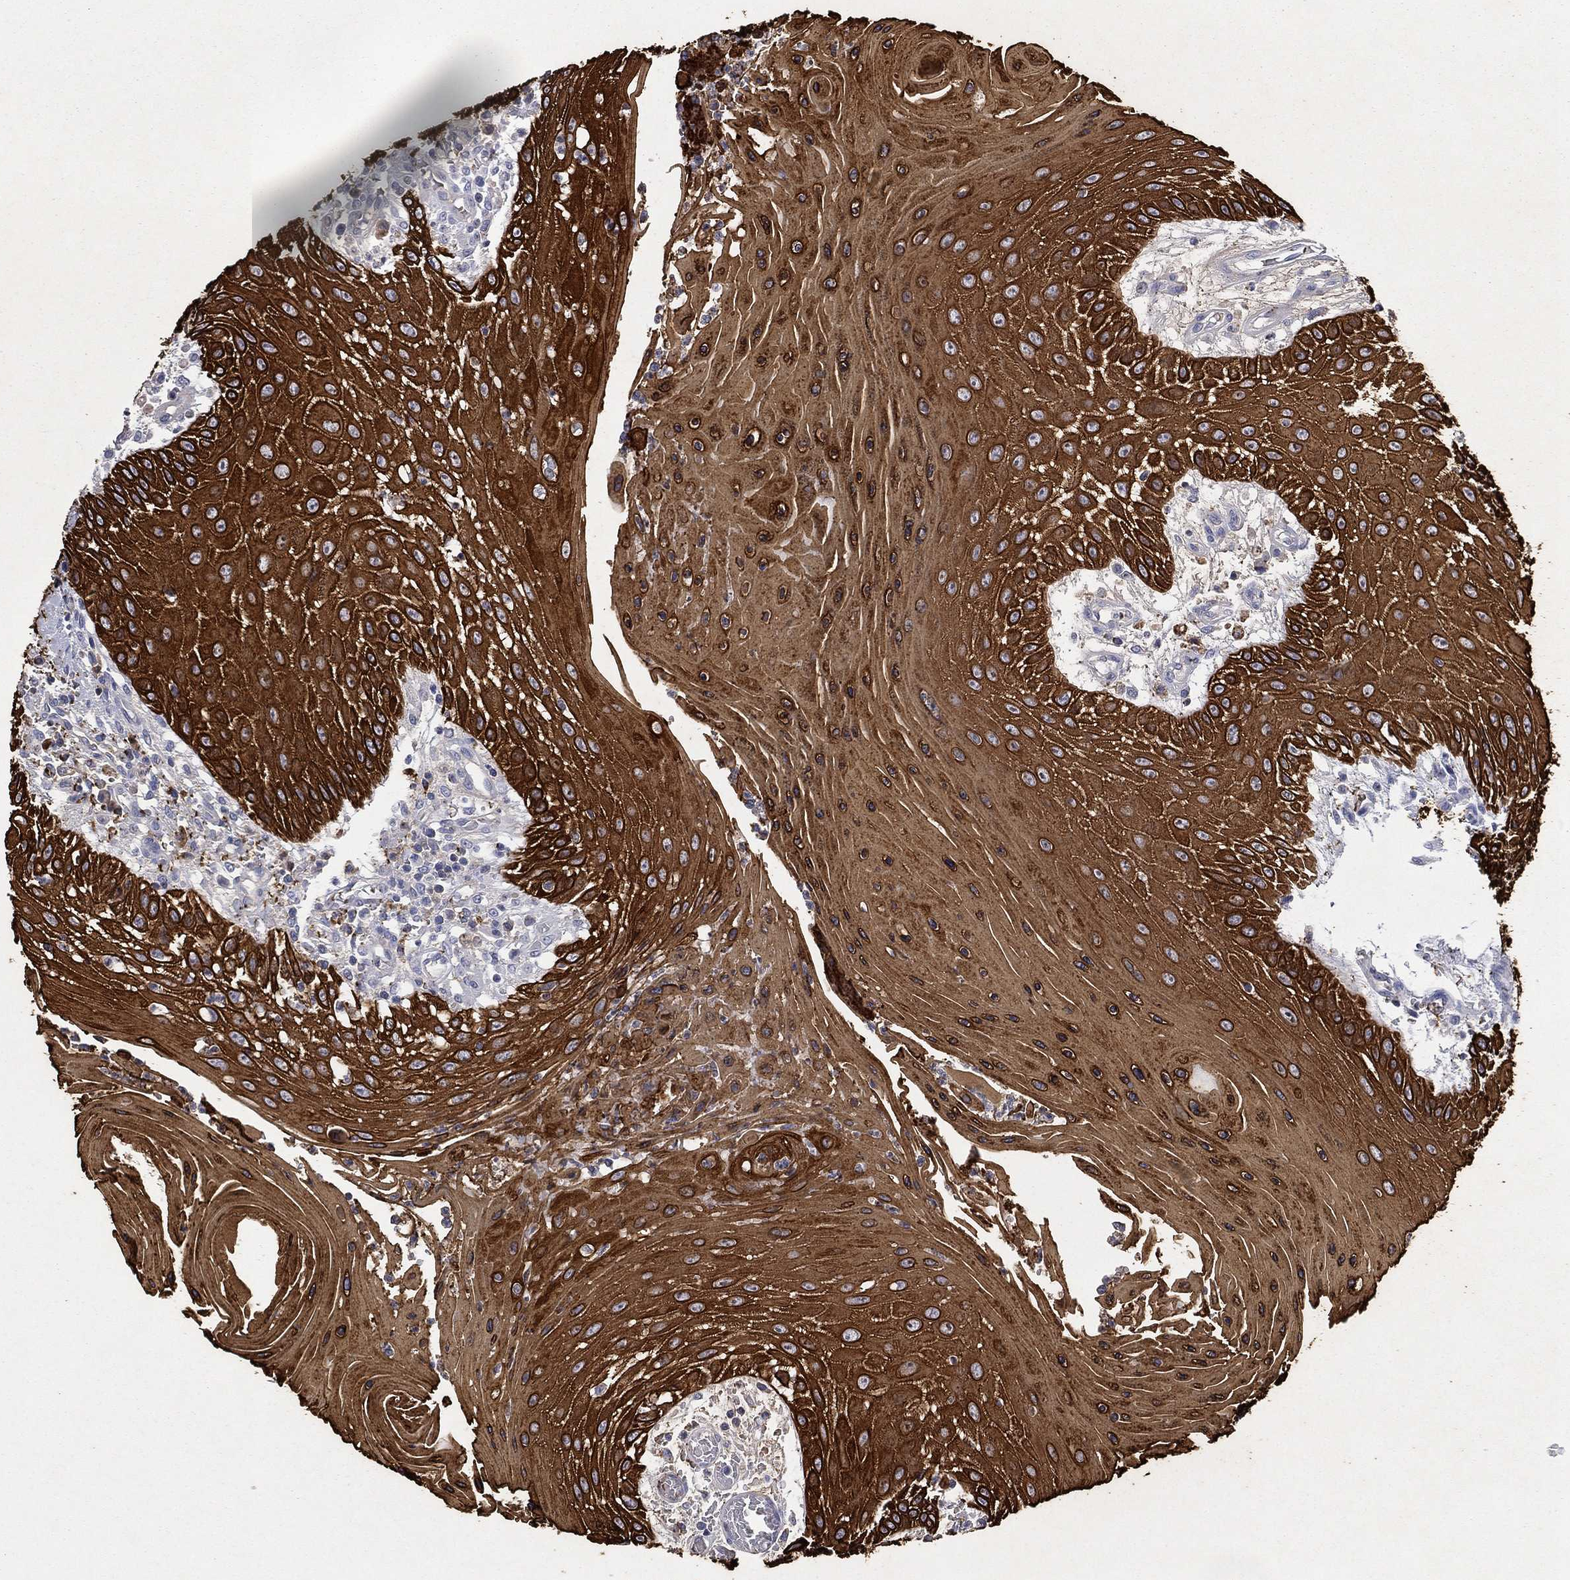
{"staining": {"intensity": "strong", "quantity": ">75%", "location": "cytoplasmic/membranous"}, "tissue": "head and neck cancer", "cell_type": "Tumor cells", "image_type": "cancer", "snomed": [{"axis": "morphology", "description": "Squamous cell carcinoma, NOS"}, {"axis": "topography", "description": "Oral tissue"}, {"axis": "topography", "description": "Head-Neck"}], "caption": "Brown immunohistochemical staining in head and neck squamous cell carcinoma shows strong cytoplasmic/membranous positivity in about >75% of tumor cells.", "gene": "KRT7", "patient": {"sex": "male", "age": 58}}